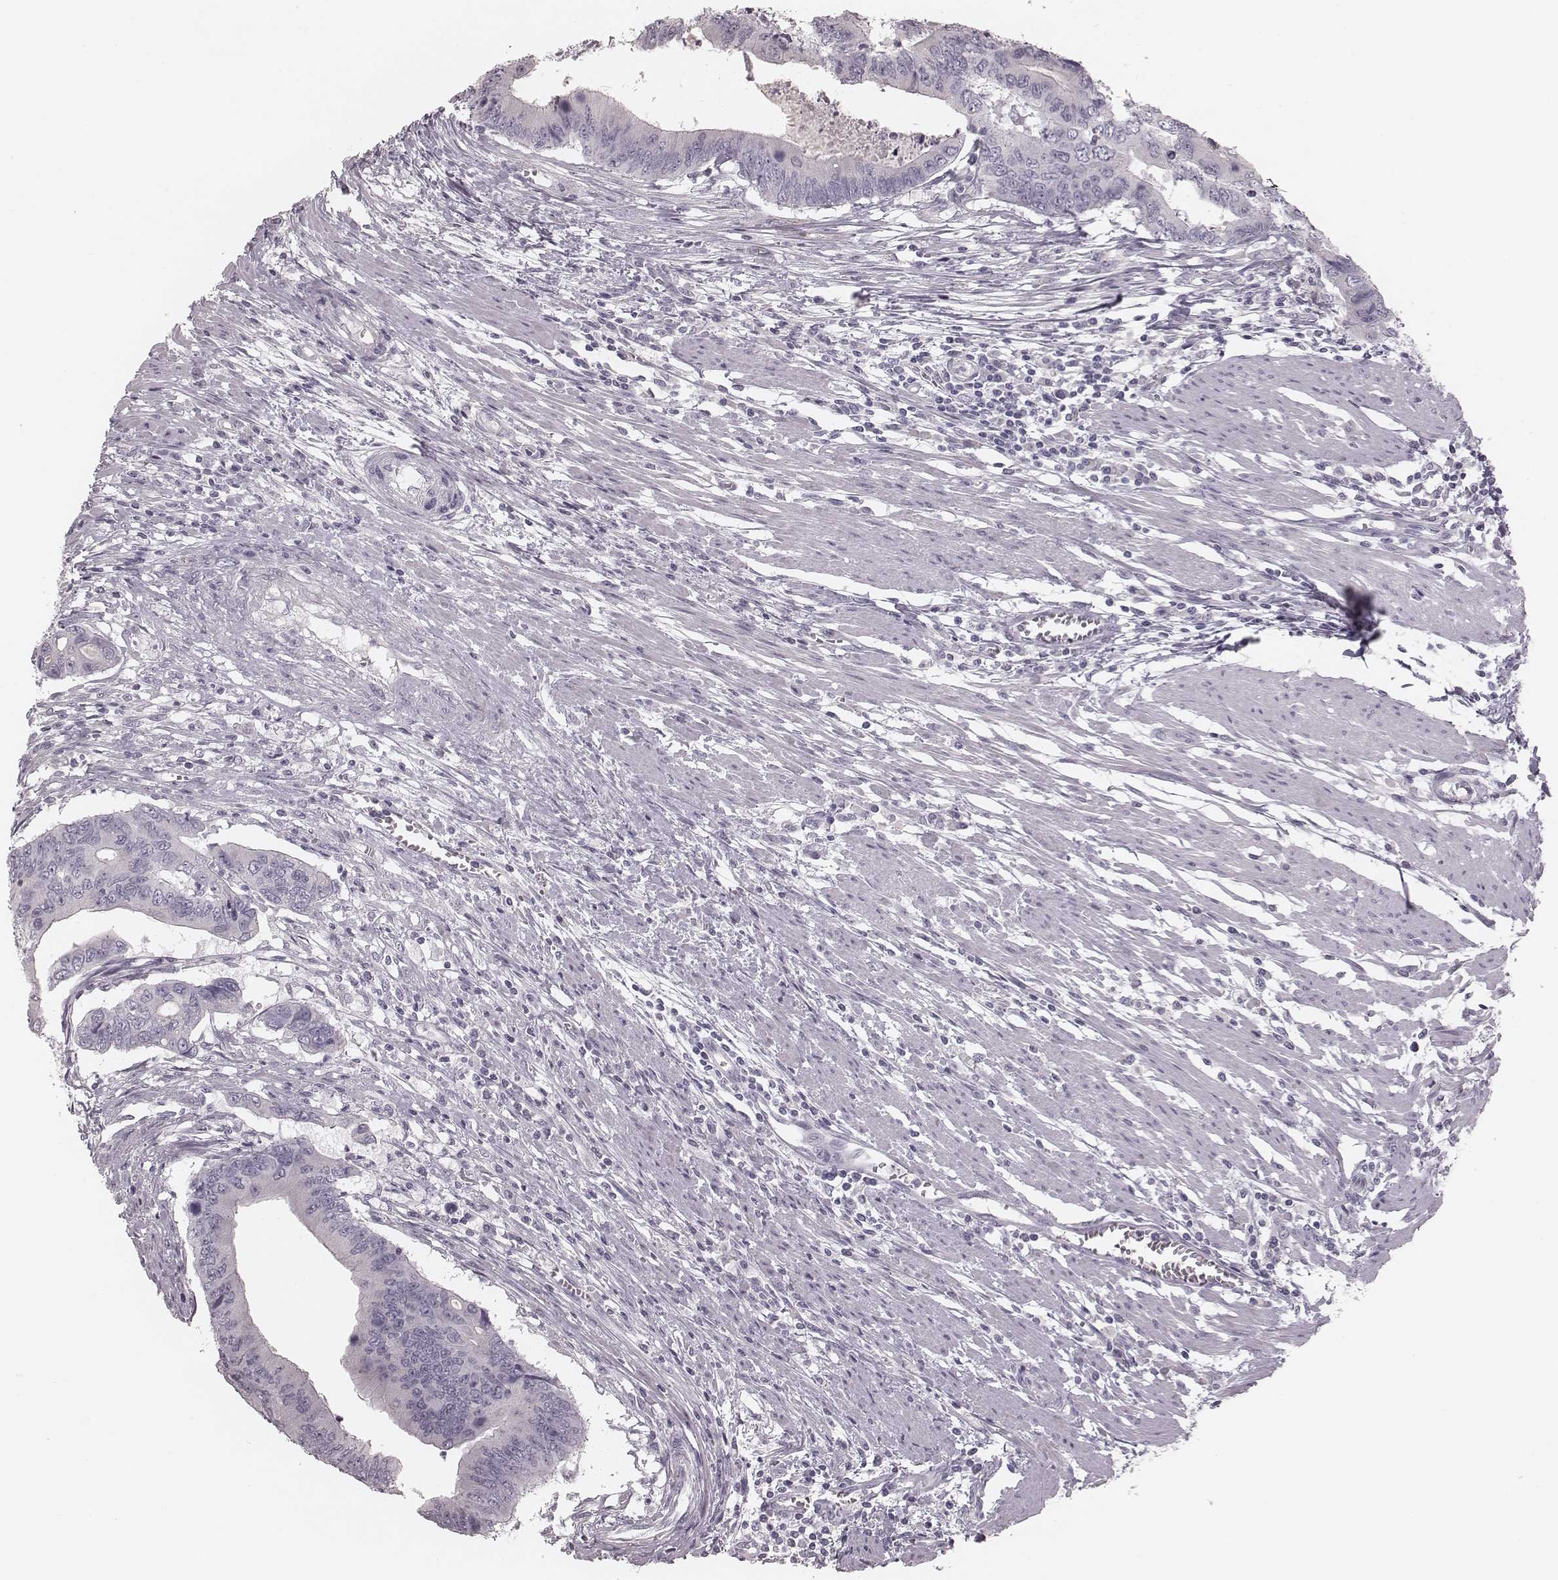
{"staining": {"intensity": "negative", "quantity": "none", "location": "none"}, "tissue": "colorectal cancer", "cell_type": "Tumor cells", "image_type": "cancer", "snomed": [{"axis": "morphology", "description": "Adenocarcinoma, NOS"}, {"axis": "topography", "description": "Colon"}], "caption": "The image displays no staining of tumor cells in adenocarcinoma (colorectal). (Stains: DAB immunohistochemistry (IHC) with hematoxylin counter stain, Microscopy: brightfield microscopy at high magnification).", "gene": "SPA17", "patient": {"sex": "male", "age": 53}}